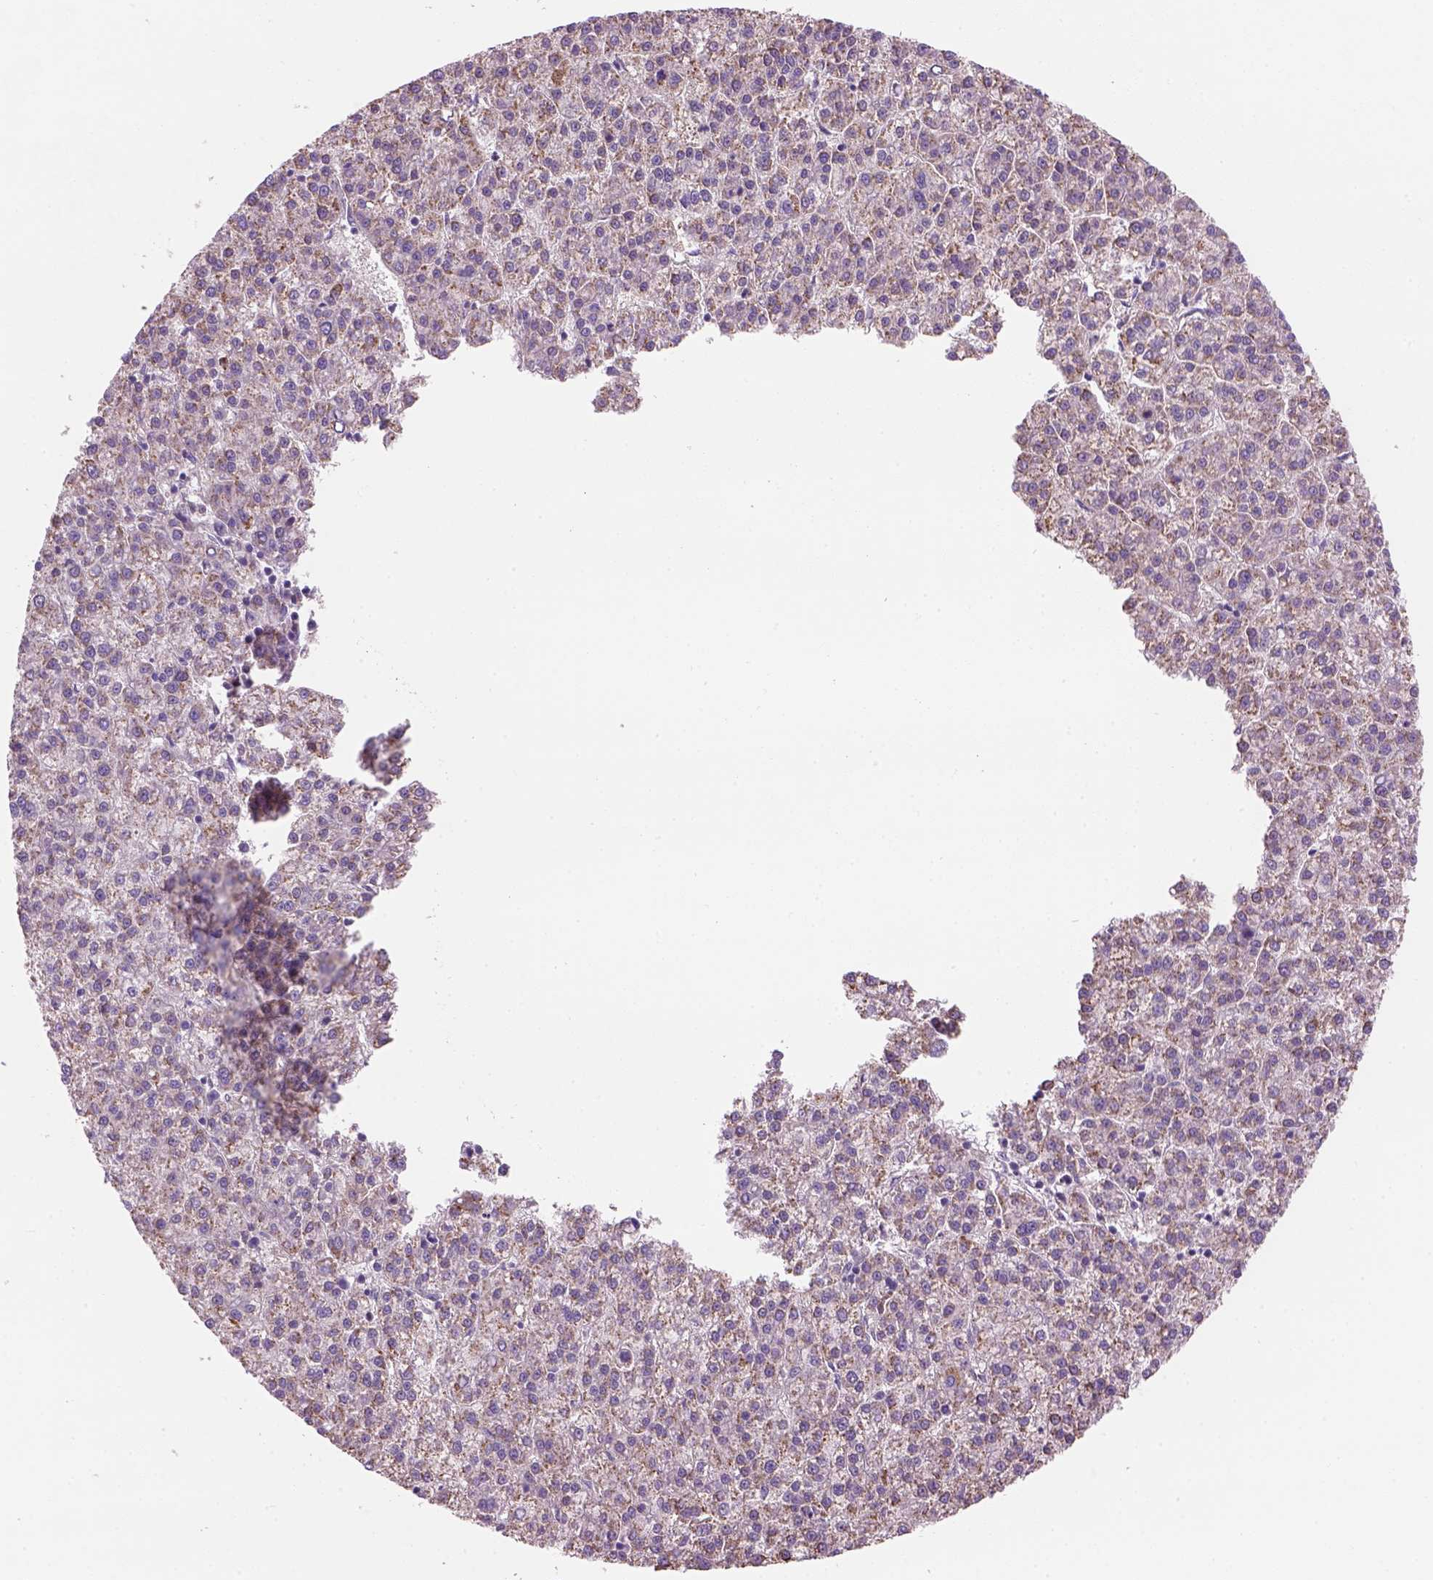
{"staining": {"intensity": "negative", "quantity": "none", "location": "none"}, "tissue": "liver cancer", "cell_type": "Tumor cells", "image_type": "cancer", "snomed": [{"axis": "morphology", "description": "Carcinoma, Hepatocellular, NOS"}, {"axis": "topography", "description": "Liver"}], "caption": "Tumor cells show no significant staining in liver hepatocellular carcinoma. The staining is performed using DAB (3,3'-diaminobenzidine) brown chromogen with nuclei counter-stained in using hematoxylin.", "gene": "CD84", "patient": {"sex": "female", "age": 58}}